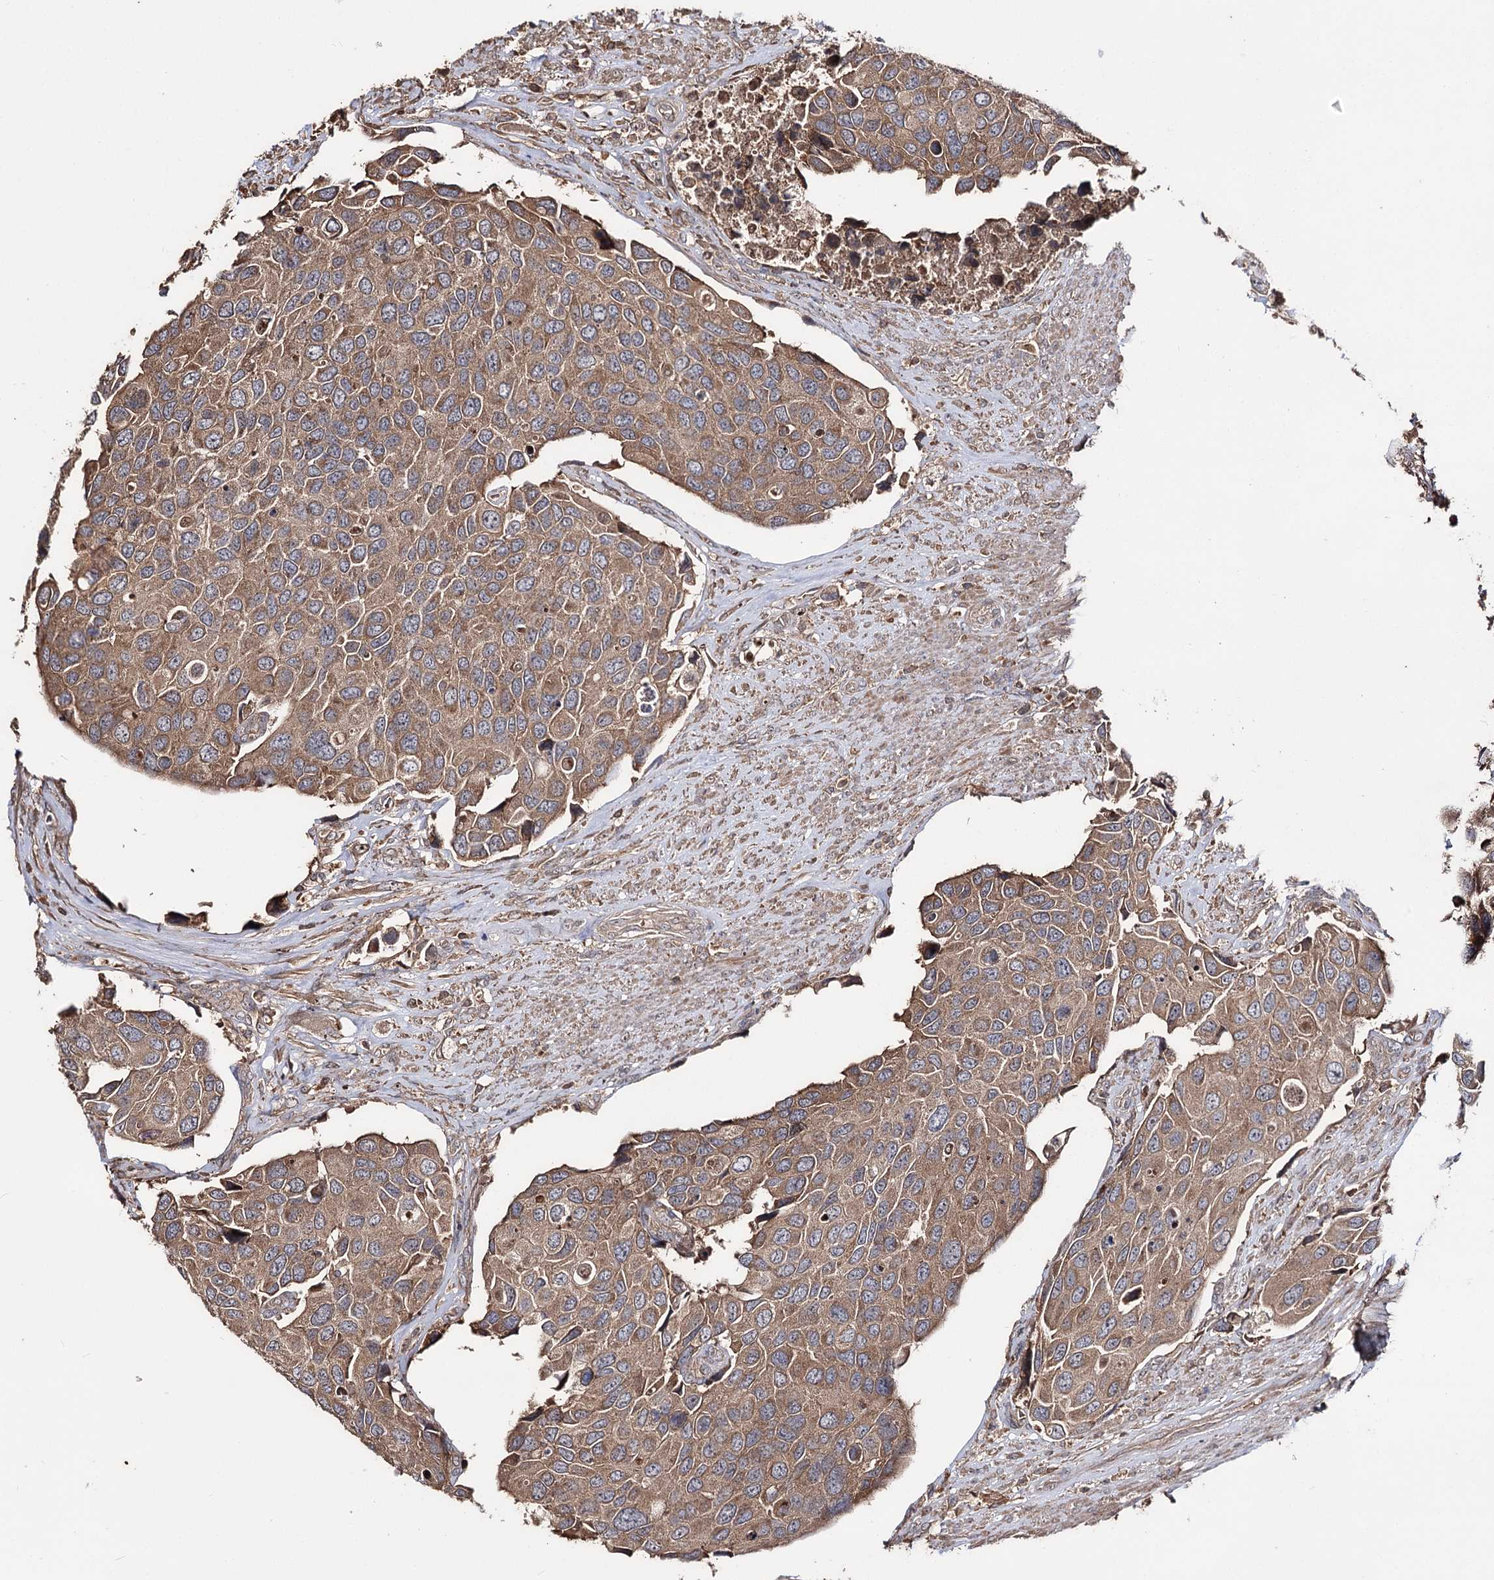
{"staining": {"intensity": "moderate", "quantity": ">75%", "location": "cytoplasmic/membranous"}, "tissue": "urothelial cancer", "cell_type": "Tumor cells", "image_type": "cancer", "snomed": [{"axis": "morphology", "description": "Urothelial carcinoma, High grade"}, {"axis": "topography", "description": "Urinary bladder"}], "caption": "Immunohistochemical staining of human urothelial carcinoma (high-grade) reveals moderate cytoplasmic/membranous protein expression in about >75% of tumor cells.", "gene": "FAM53B", "patient": {"sex": "male", "age": 74}}